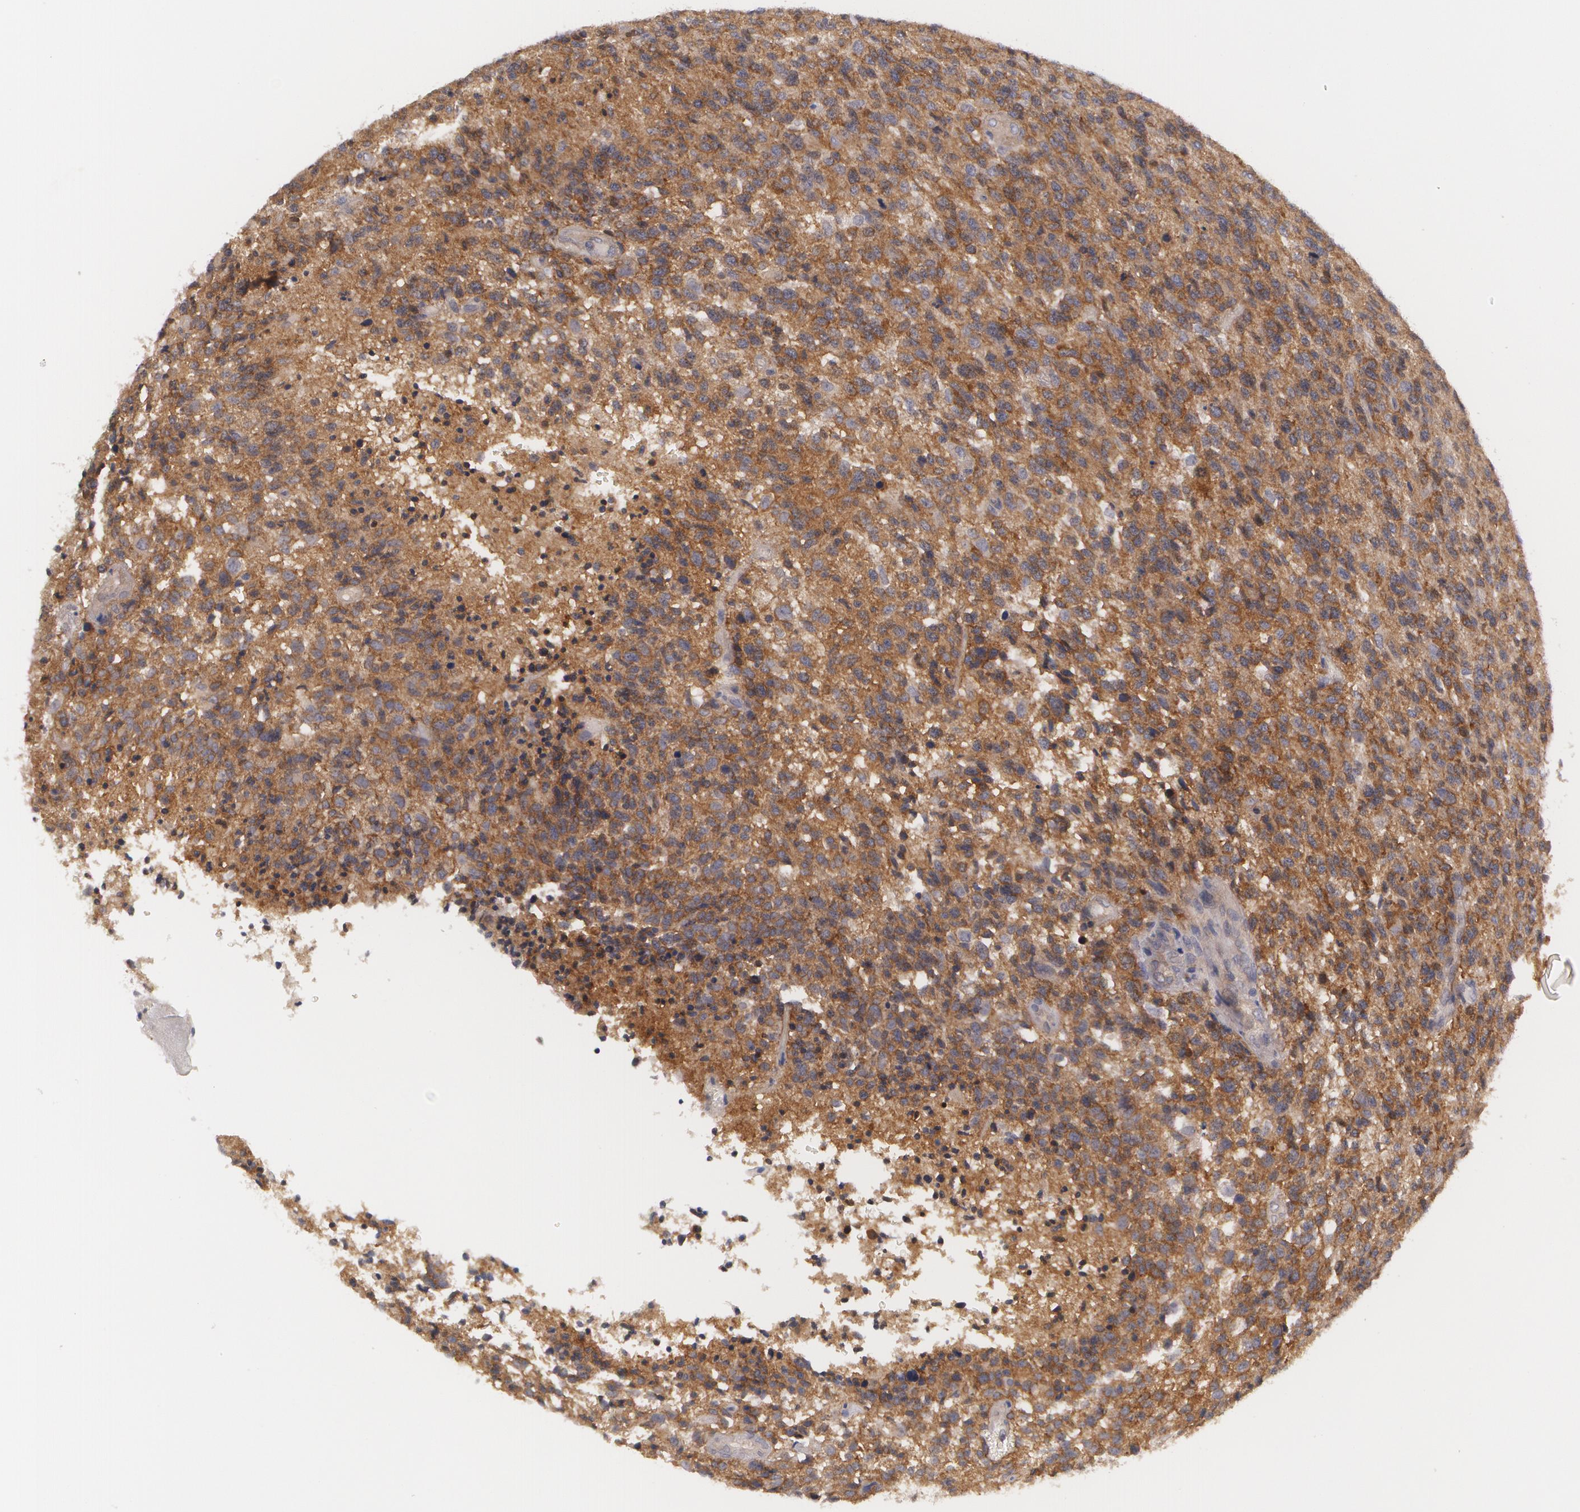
{"staining": {"intensity": "strong", "quantity": ">75%", "location": "cytoplasmic/membranous"}, "tissue": "glioma", "cell_type": "Tumor cells", "image_type": "cancer", "snomed": [{"axis": "morphology", "description": "Glioma, malignant, High grade"}, {"axis": "topography", "description": "Brain"}], "caption": "Glioma stained with a protein marker displays strong staining in tumor cells.", "gene": "CASK", "patient": {"sex": "male", "age": 36}}